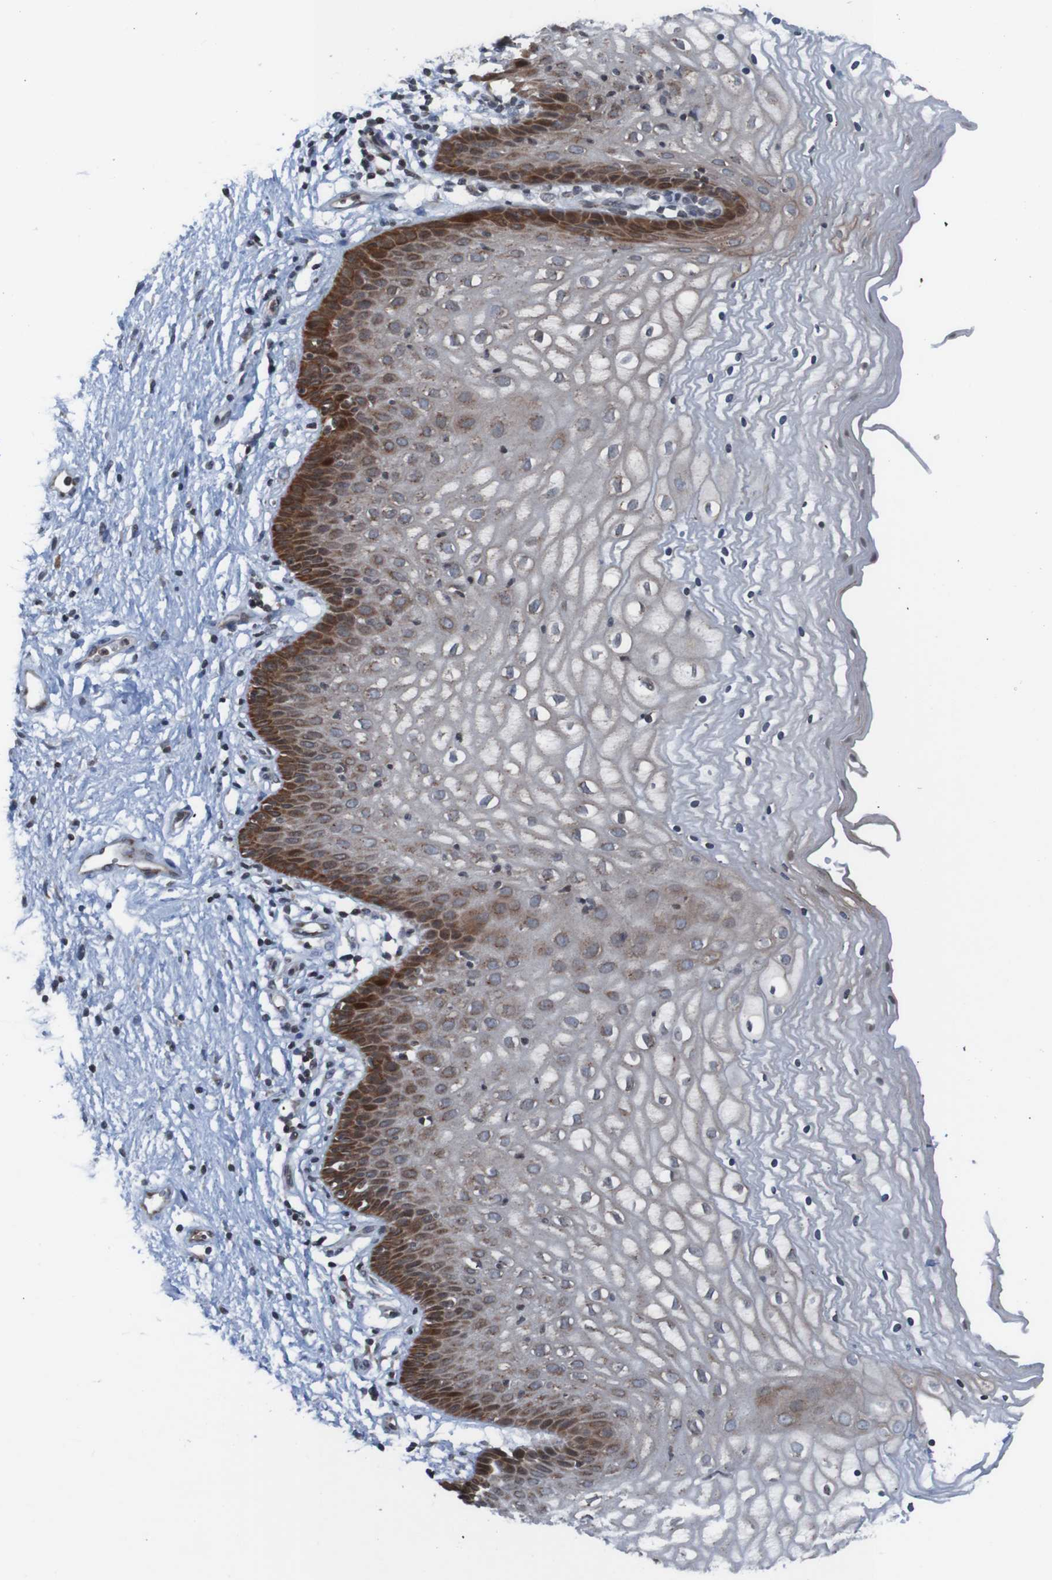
{"staining": {"intensity": "strong", "quantity": "25%-75%", "location": "cytoplasmic/membranous"}, "tissue": "vagina", "cell_type": "Squamous epithelial cells", "image_type": "normal", "snomed": [{"axis": "morphology", "description": "Normal tissue, NOS"}, {"axis": "topography", "description": "Vagina"}], "caption": "Immunohistochemistry micrograph of normal vagina stained for a protein (brown), which shows high levels of strong cytoplasmic/membranous expression in approximately 25%-75% of squamous epithelial cells.", "gene": "UNG", "patient": {"sex": "female", "age": 34}}